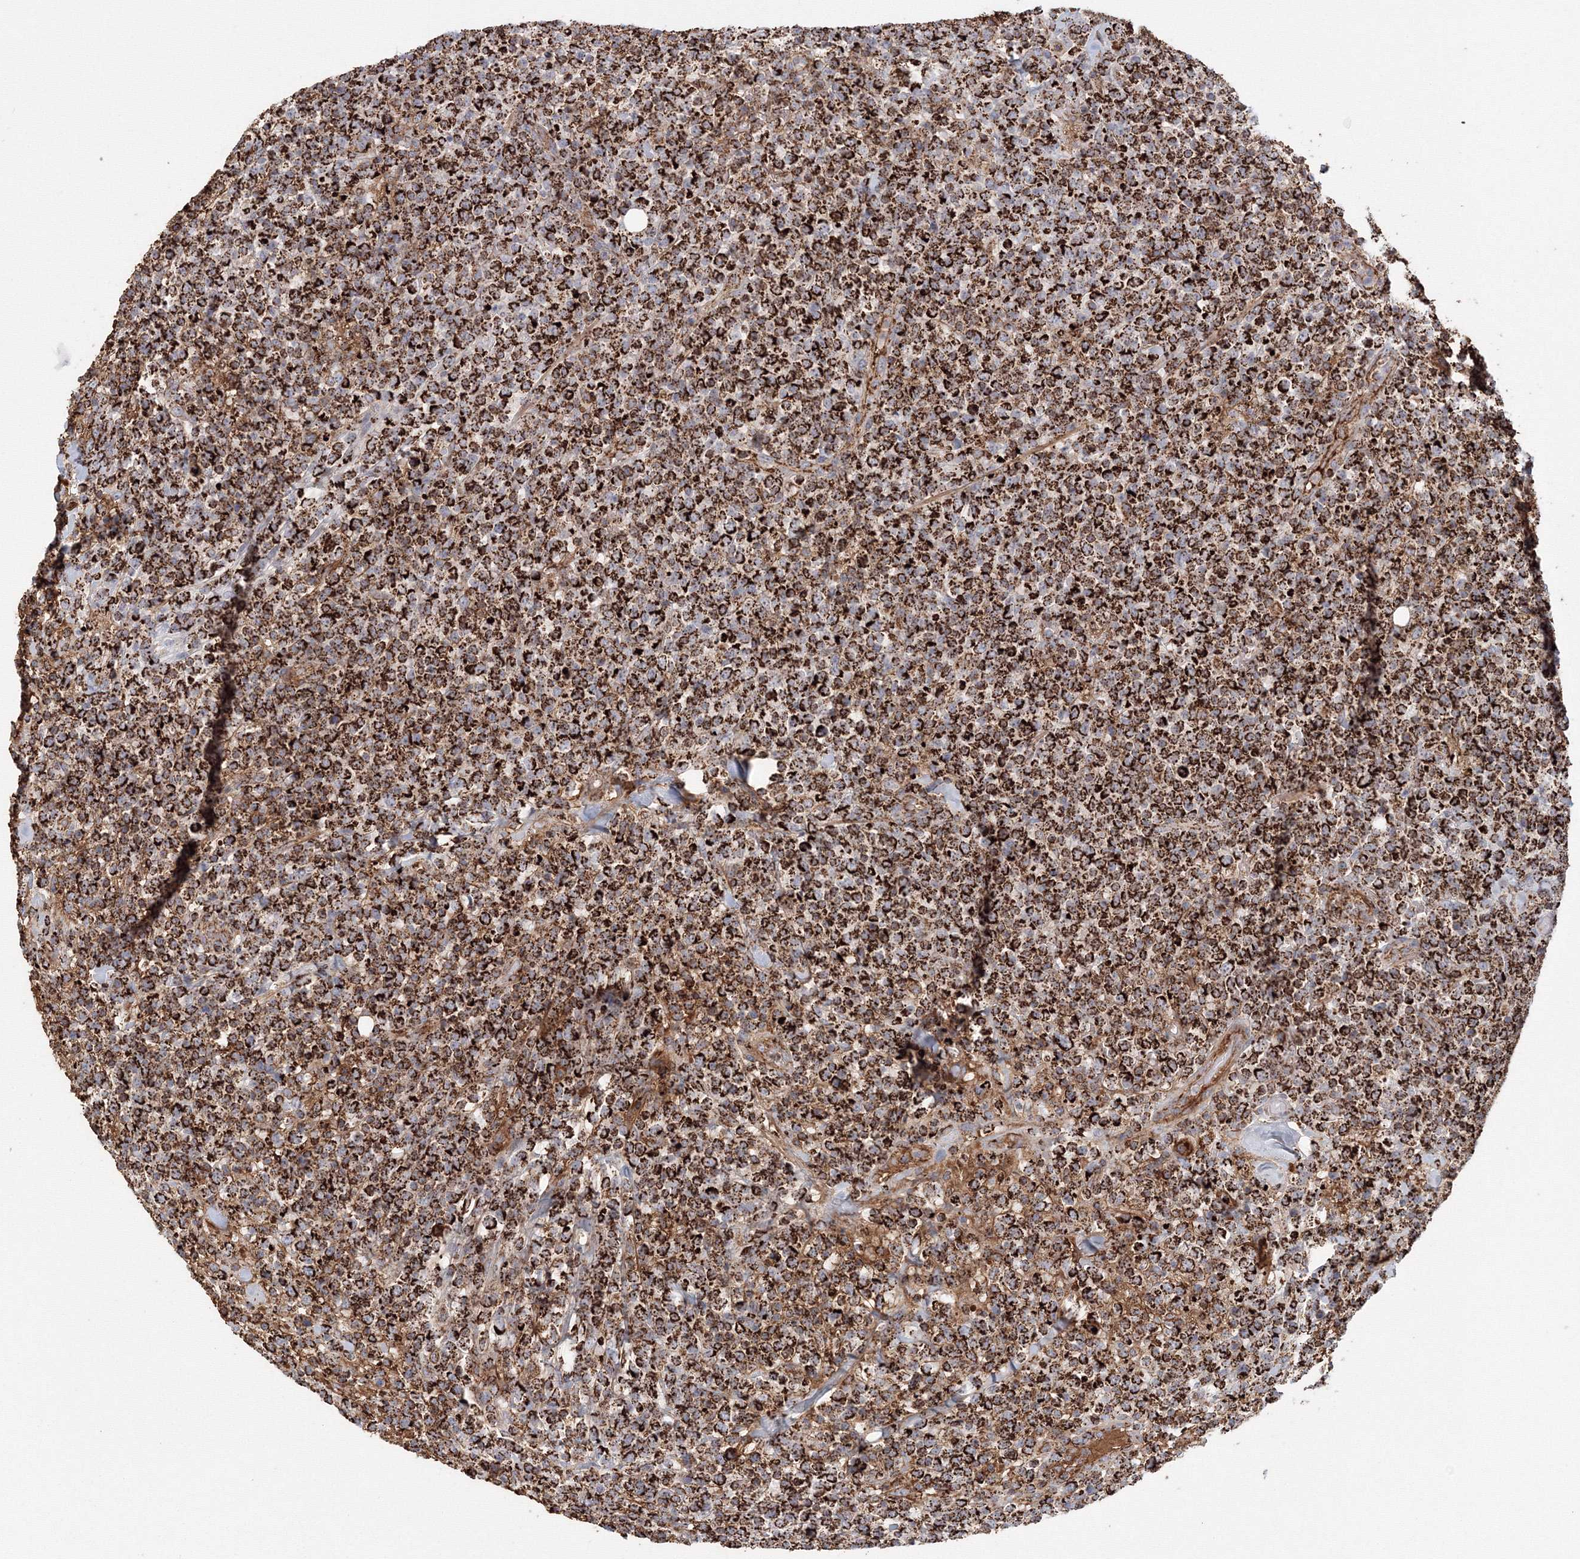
{"staining": {"intensity": "strong", "quantity": ">75%", "location": "cytoplasmic/membranous"}, "tissue": "lymphoma", "cell_type": "Tumor cells", "image_type": "cancer", "snomed": [{"axis": "morphology", "description": "Malignant lymphoma, non-Hodgkin's type, High grade"}, {"axis": "topography", "description": "Colon"}], "caption": "Brown immunohistochemical staining in malignant lymphoma, non-Hodgkin's type (high-grade) reveals strong cytoplasmic/membranous positivity in approximately >75% of tumor cells.", "gene": "GRPEL1", "patient": {"sex": "female", "age": 53}}